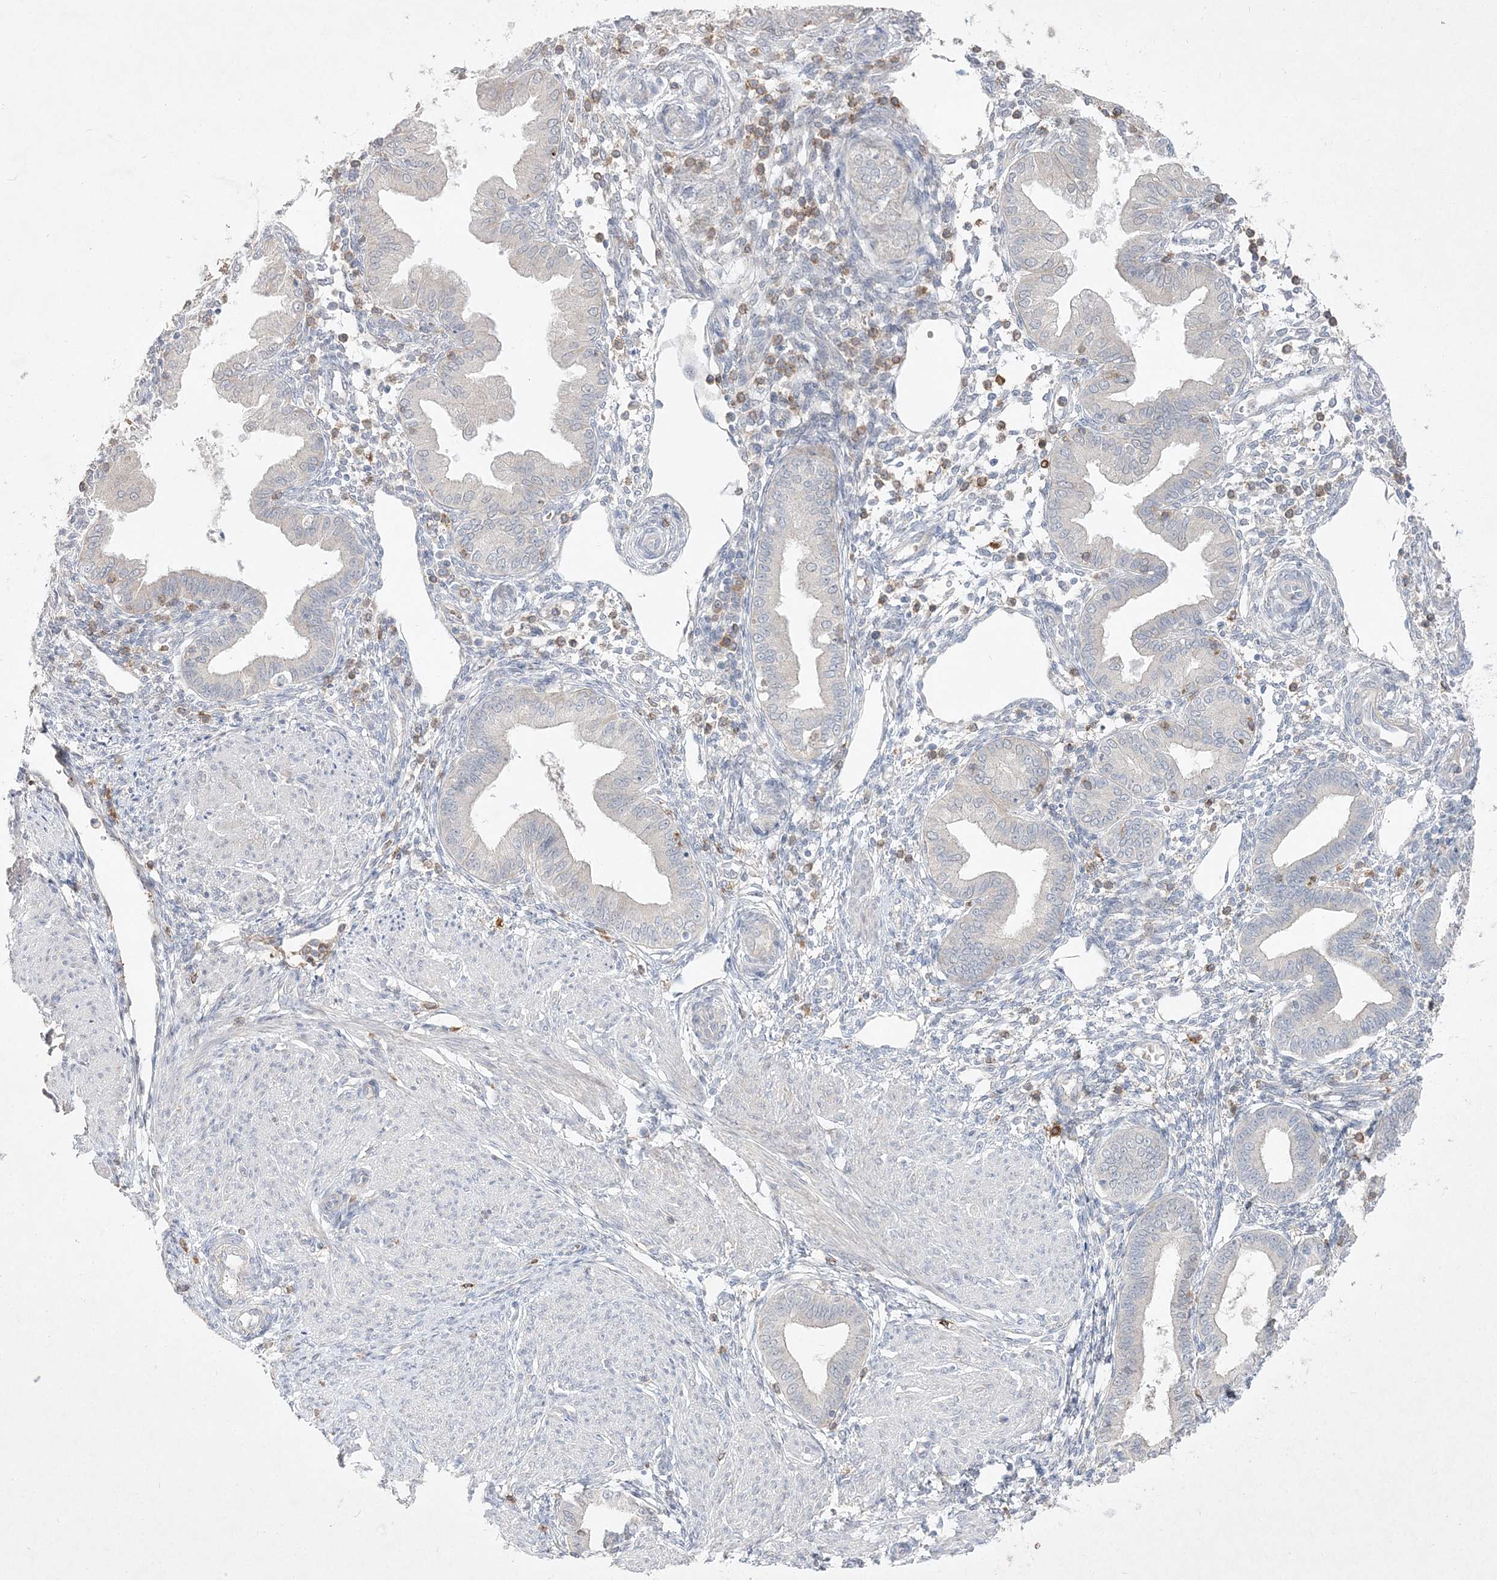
{"staining": {"intensity": "negative", "quantity": "none", "location": "none"}, "tissue": "endometrium", "cell_type": "Cells in endometrial stroma", "image_type": "normal", "snomed": [{"axis": "morphology", "description": "Normal tissue, NOS"}, {"axis": "topography", "description": "Endometrium"}], "caption": "Immunohistochemistry (IHC) of benign endometrium shows no positivity in cells in endometrial stroma. The staining is performed using DAB (3,3'-diaminobenzidine) brown chromogen with nuclei counter-stained in using hematoxylin.", "gene": "CLNK", "patient": {"sex": "female", "age": 53}}